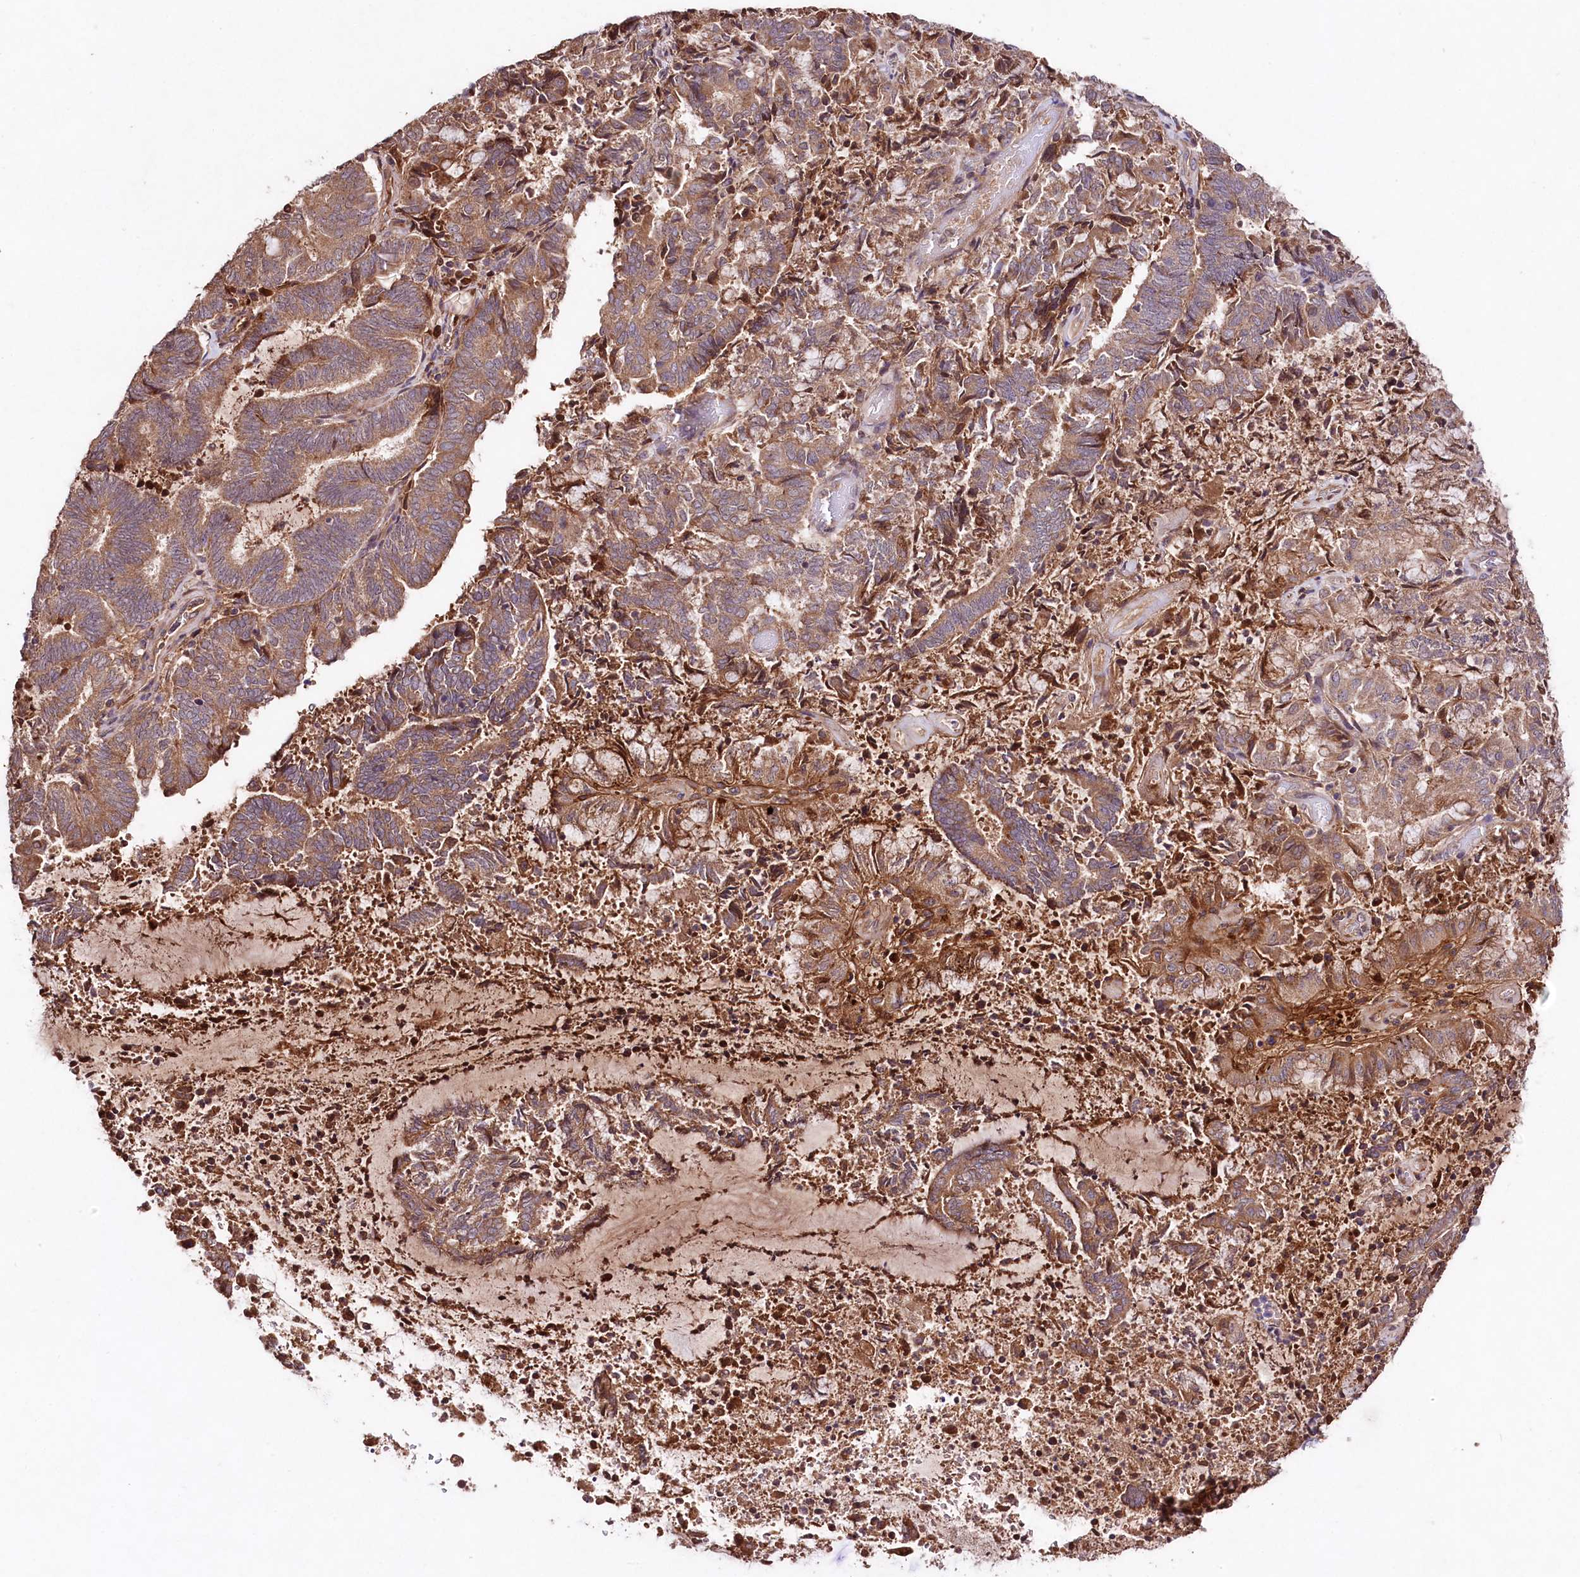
{"staining": {"intensity": "moderate", "quantity": ">75%", "location": "cytoplasmic/membranous"}, "tissue": "endometrial cancer", "cell_type": "Tumor cells", "image_type": "cancer", "snomed": [{"axis": "morphology", "description": "Adenocarcinoma, NOS"}, {"axis": "topography", "description": "Endometrium"}], "caption": "Moderate cytoplasmic/membranous staining for a protein is appreciated in about >75% of tumor cells of endometrial cancer (adenocarcinoma) using immunohistochemistry.", "gene": "TNPO3", "patient": {"sex": "female", "age": 80}}